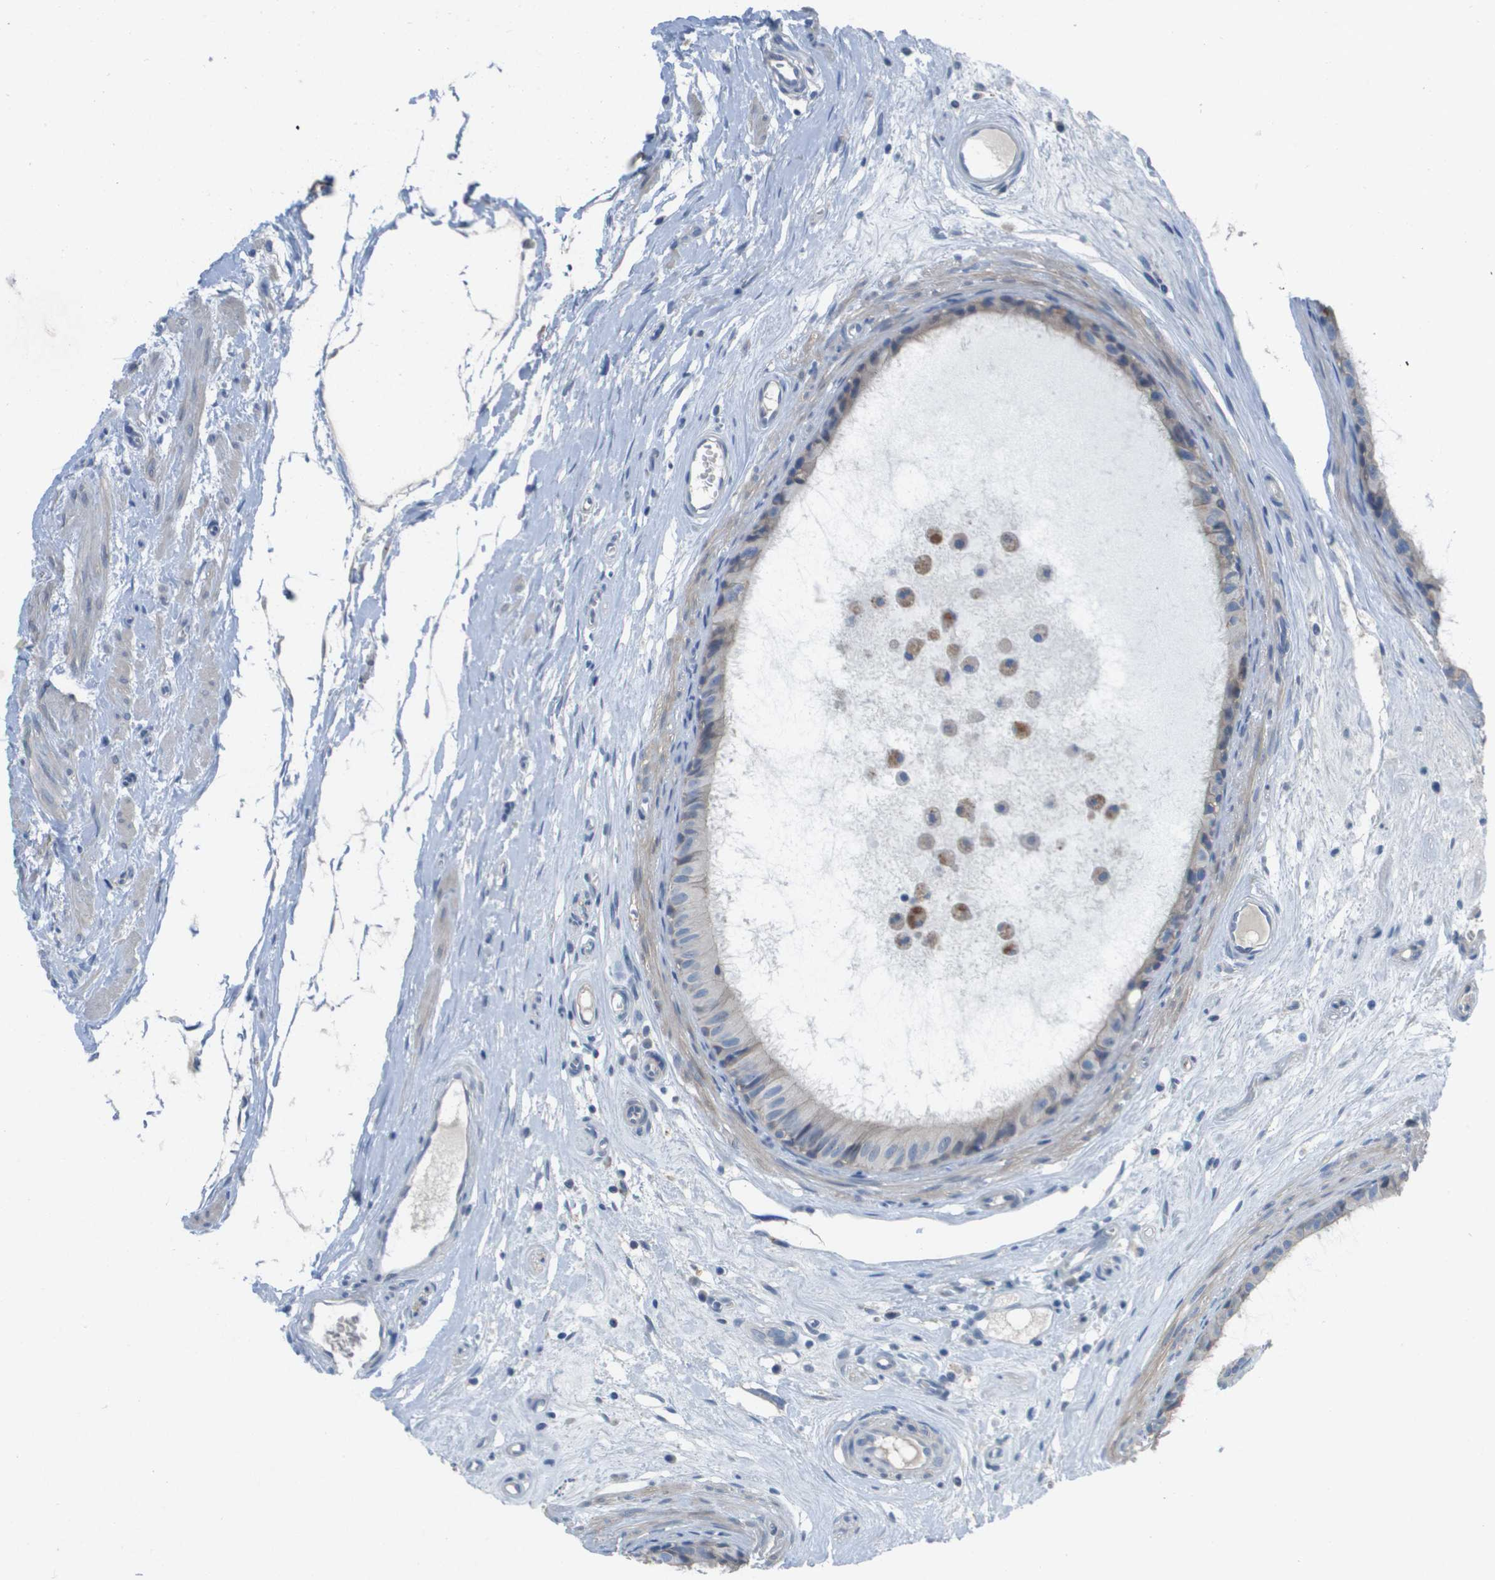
{"staining": {"intensity": "negative", "quantity": "none", "location": "none"}, "tissue": "epididymis", "cell_type": "Glandular cells", "image_type": "normal", "snomed": [{"axis": "morphology", "description": "Normal tissue, NOS"}, {"axis": "morphology", "description": "Inflammation, NOS"}, {"axis": "topography", "description": "Epididymis"}], "caption": "A photomicrograph of epididymis stained for a protein reveals no brown staining in glandular cells. Nuclei are stained in blue.", "gene": "NCS1", "patient": {"sex": "male", "age": 85}}